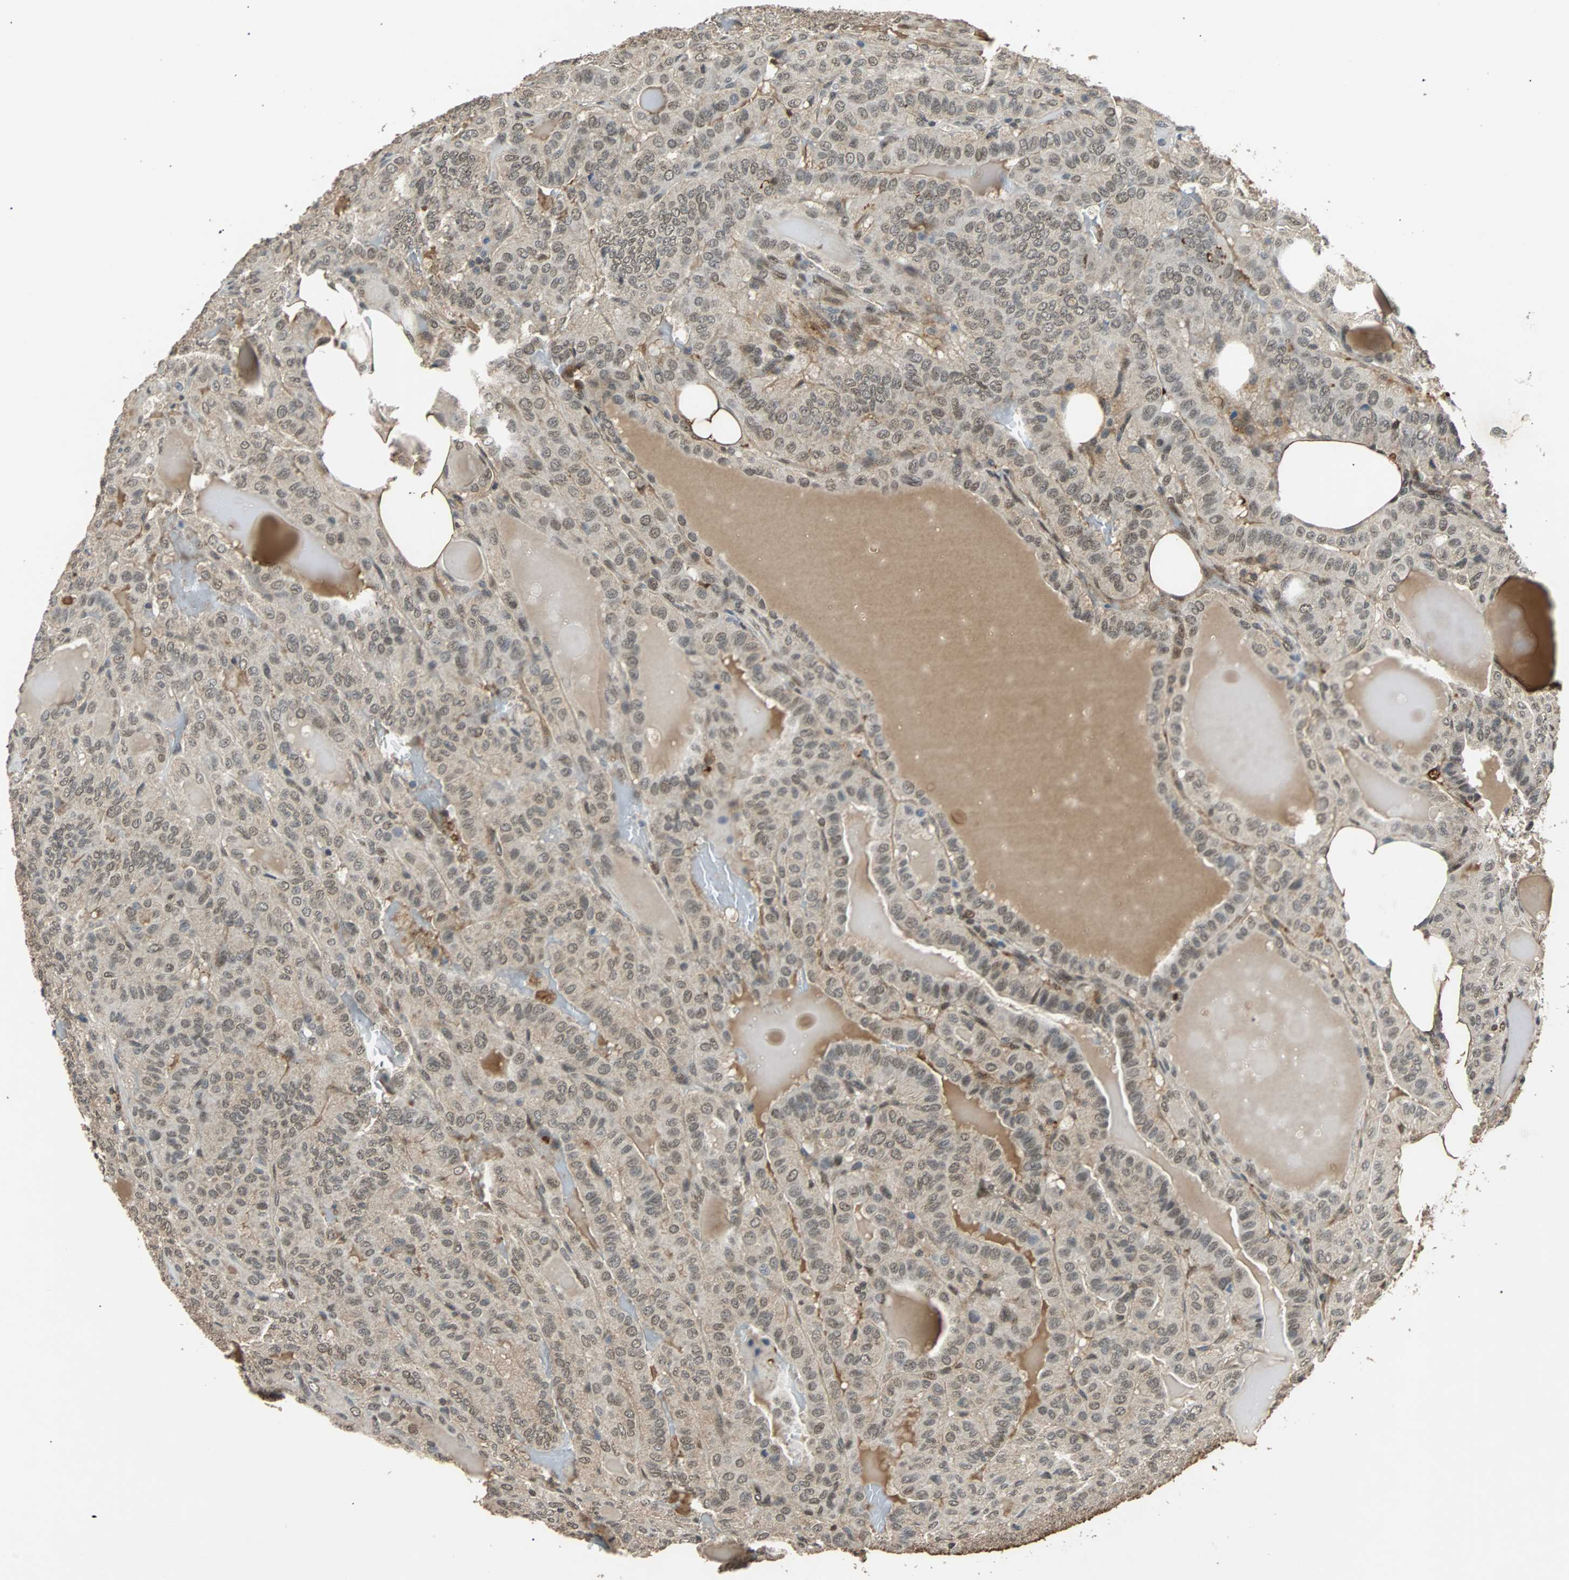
{"staining": {"intensity": "weak", "quantity": "<25%", "location": "cytoplasmic/membranous,nuclear"}, "tissue": "thyroid cancer", "cell_type": "Tumor cells", "image_type": "cancer", "snomed": [{"axis": "morphology", "description": "Papillary adenocarcinoma, NOS"}, {"axis": "topography", "description": "Thyroid gland"}], "caption": "Thyroid cancer (papillary adenocarcinoma) stained for a protein using immunohistochemistry (IHC) shows no positivity tumor cells.", "gene": "PHC1", "patient": {"sex": "male", "age": 77}}